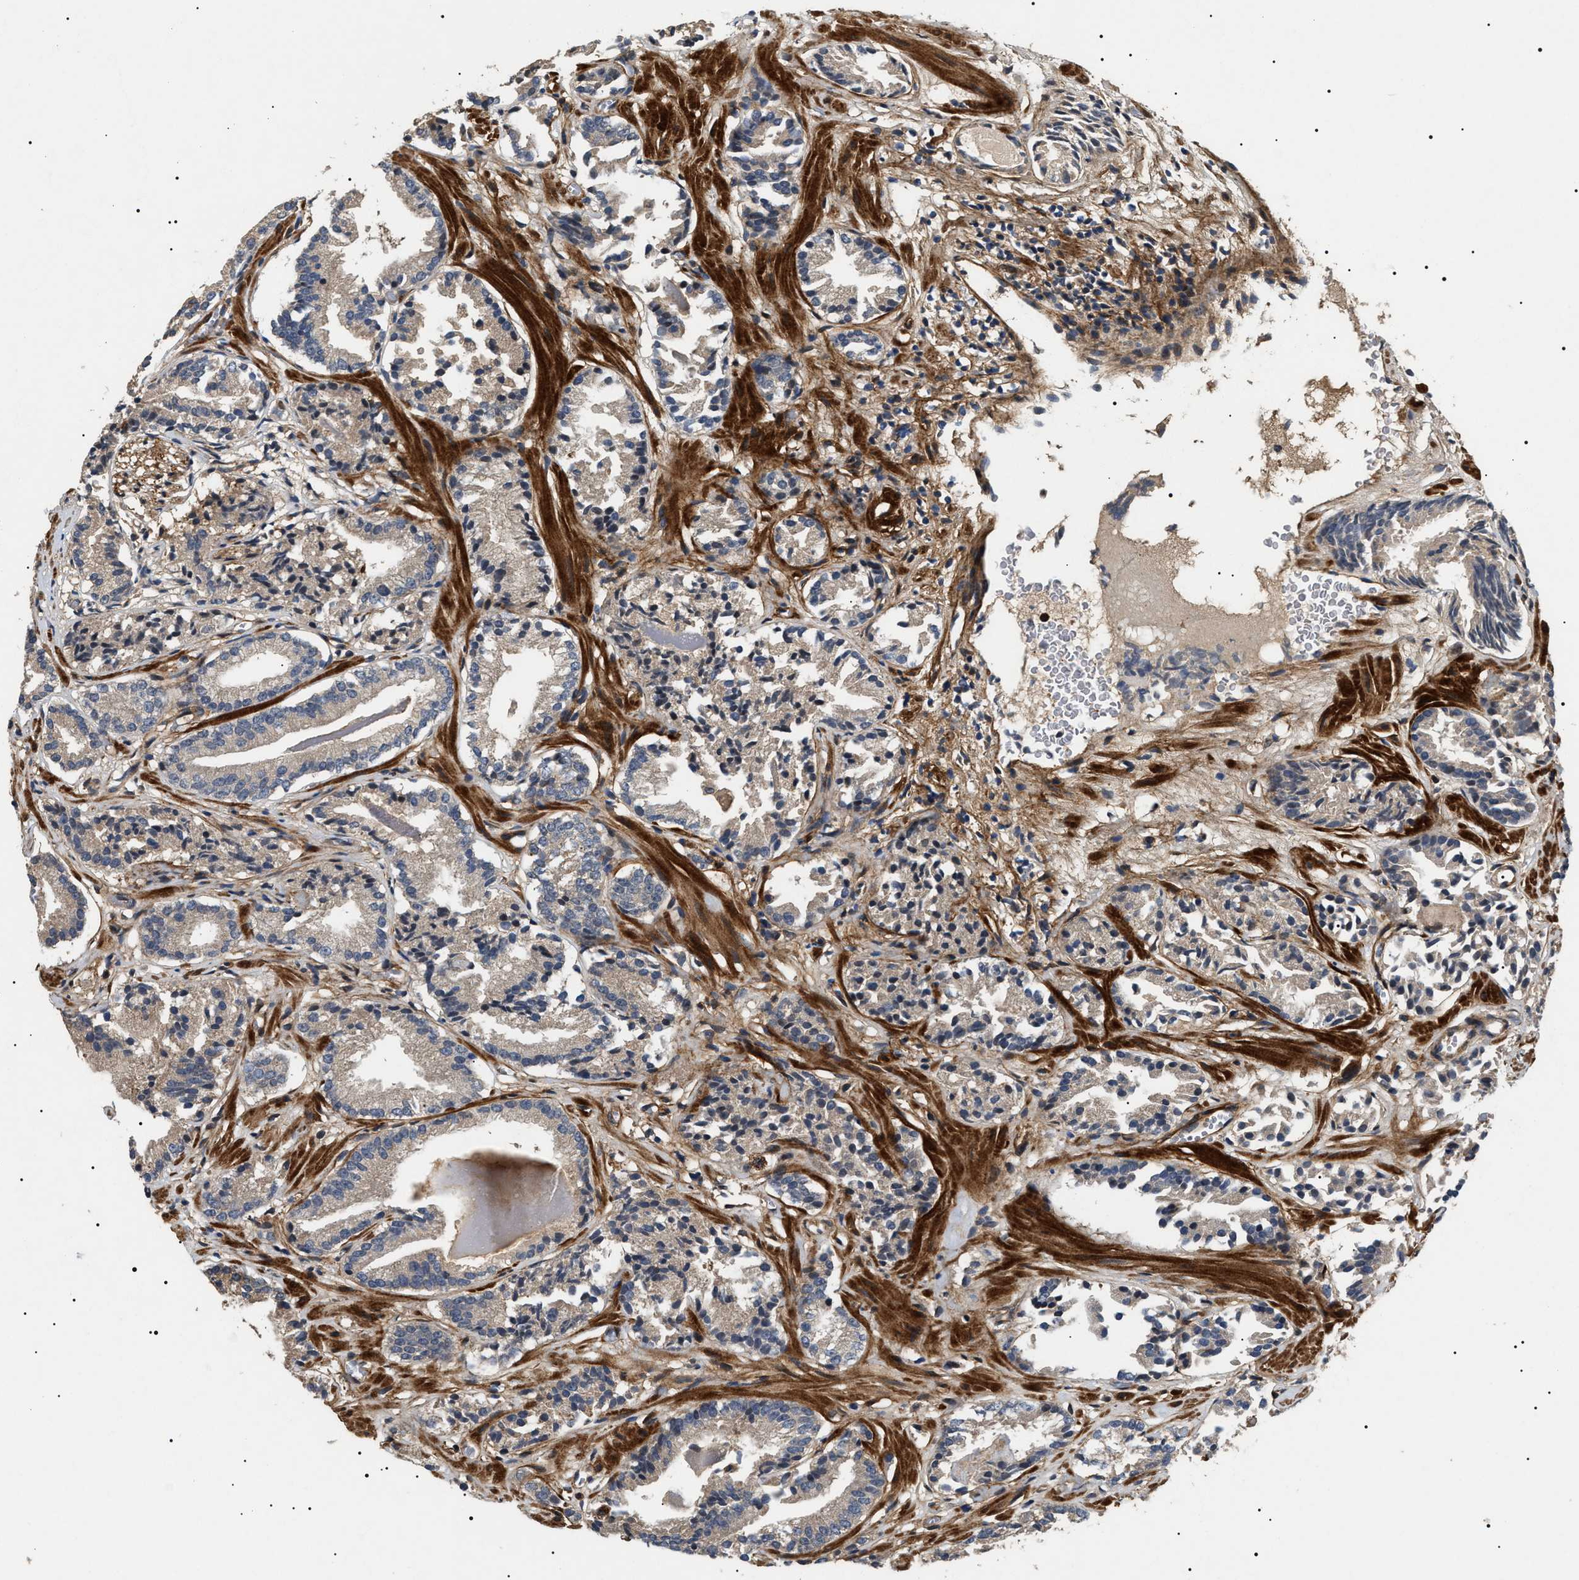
{"staining": {"intensity": "weak", "quantity": "<25%", "location": "cytoplasmic/membranous"}, "tissue": "prostate cancer", "cell_type": "Tumor cells", "image_type": "cancer", "snomed": [{"axis": "morphology", "description": "Adenocarcinoma, Low grade"}, {"axis": "topography", "description": "Prostate"}], "caption": "Photomicrograph shows no protein staining in tumor cells of prostate cancer tissue.", "gene": "ZBTB26", "patient": {"sex": "male", "age": 51}}